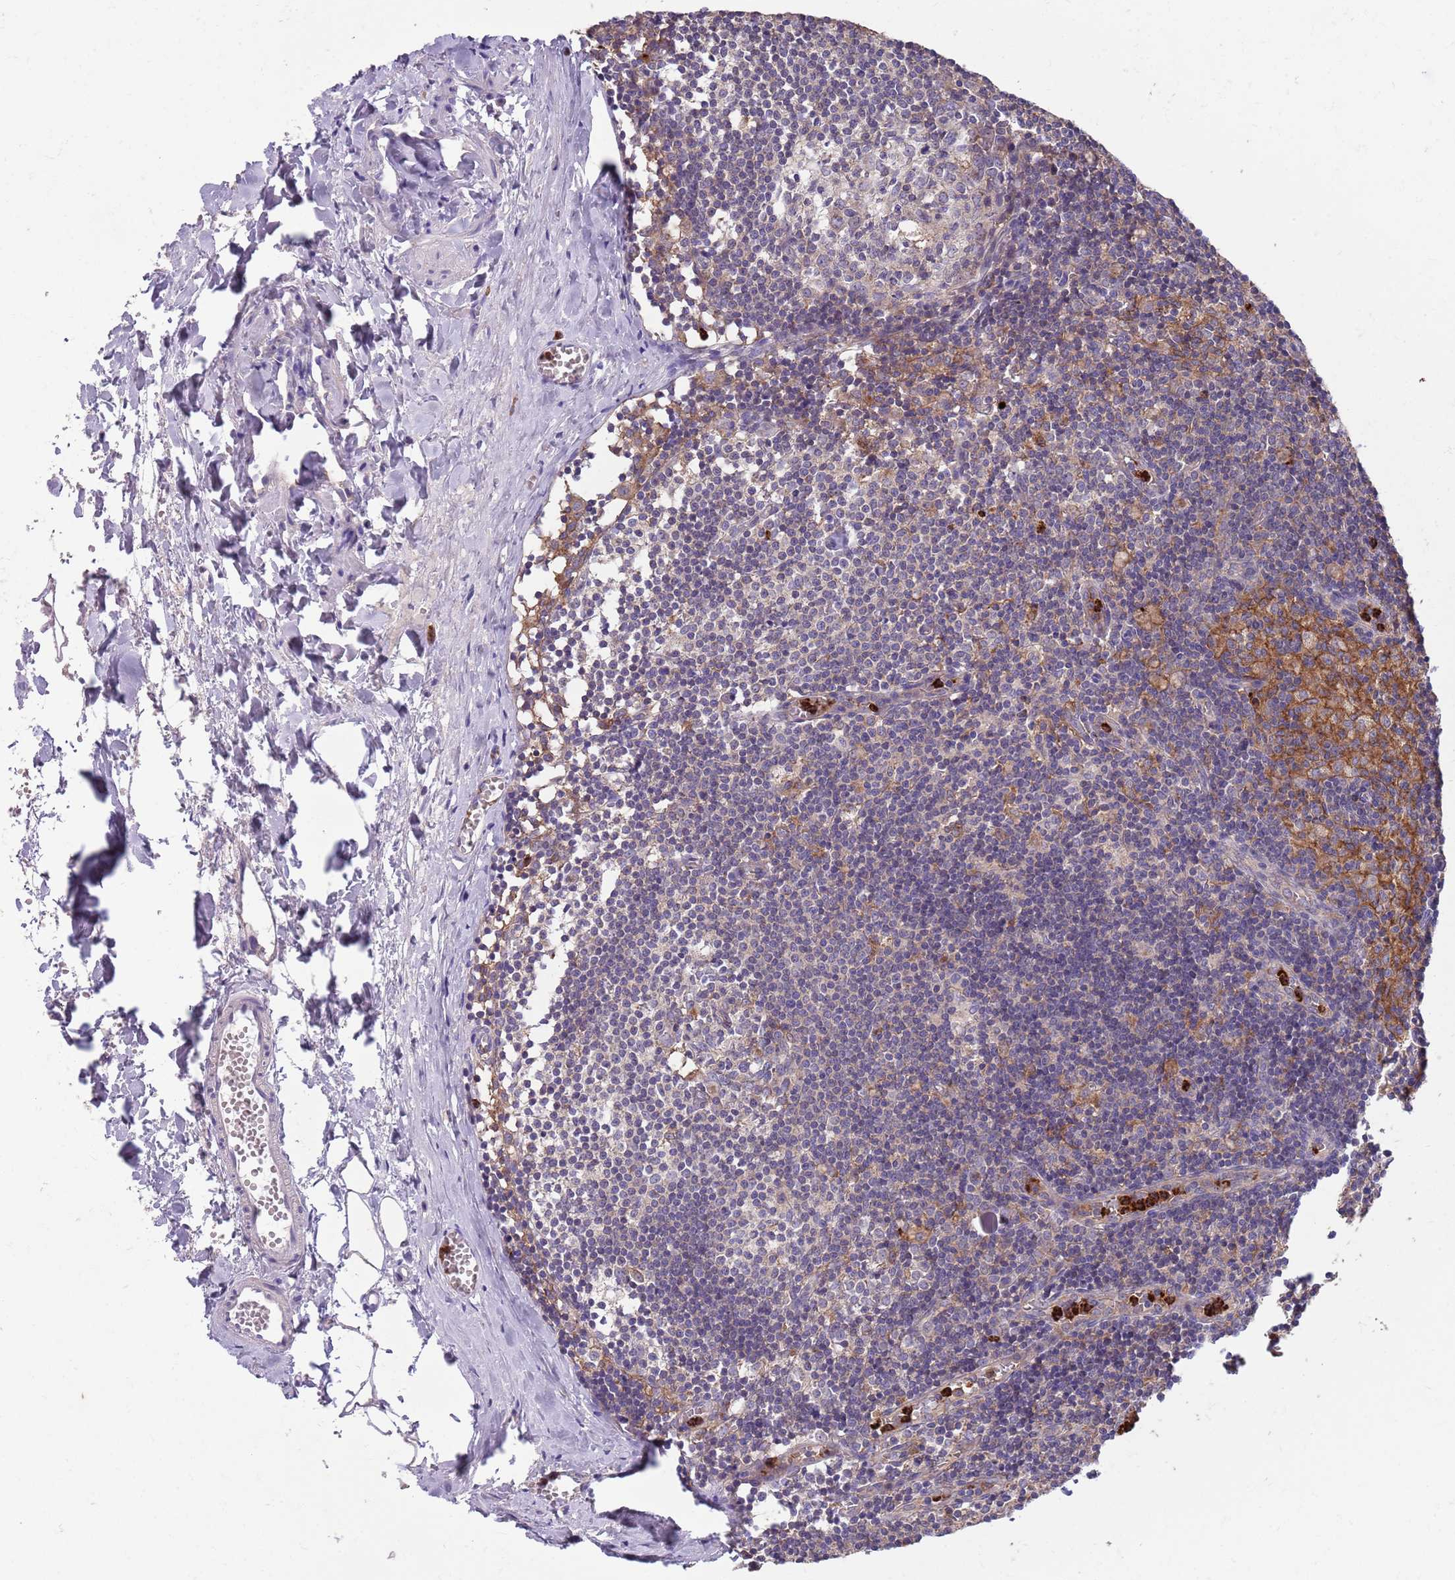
{"staining": {"intensity": "weak", "quantity": "<25%", "location": "cytoplasmic/membranous"}, "tissue": "lymph node", "cell_type": "Germinal center cells", "image_type": "normal", "snomed": [{"axis": "morphology", "description": "Normal tissue, NOS"}, {"axis": "topography", "description": "Lymph node"}], "caption": "DAB (3,3'-diaminobenzidine) immunohistochemical staining of benign human lymph node exhibits no significant positivity in germinal center cells.", "gene": "DDT", "patient": {"sex": "female", "age": 42}}